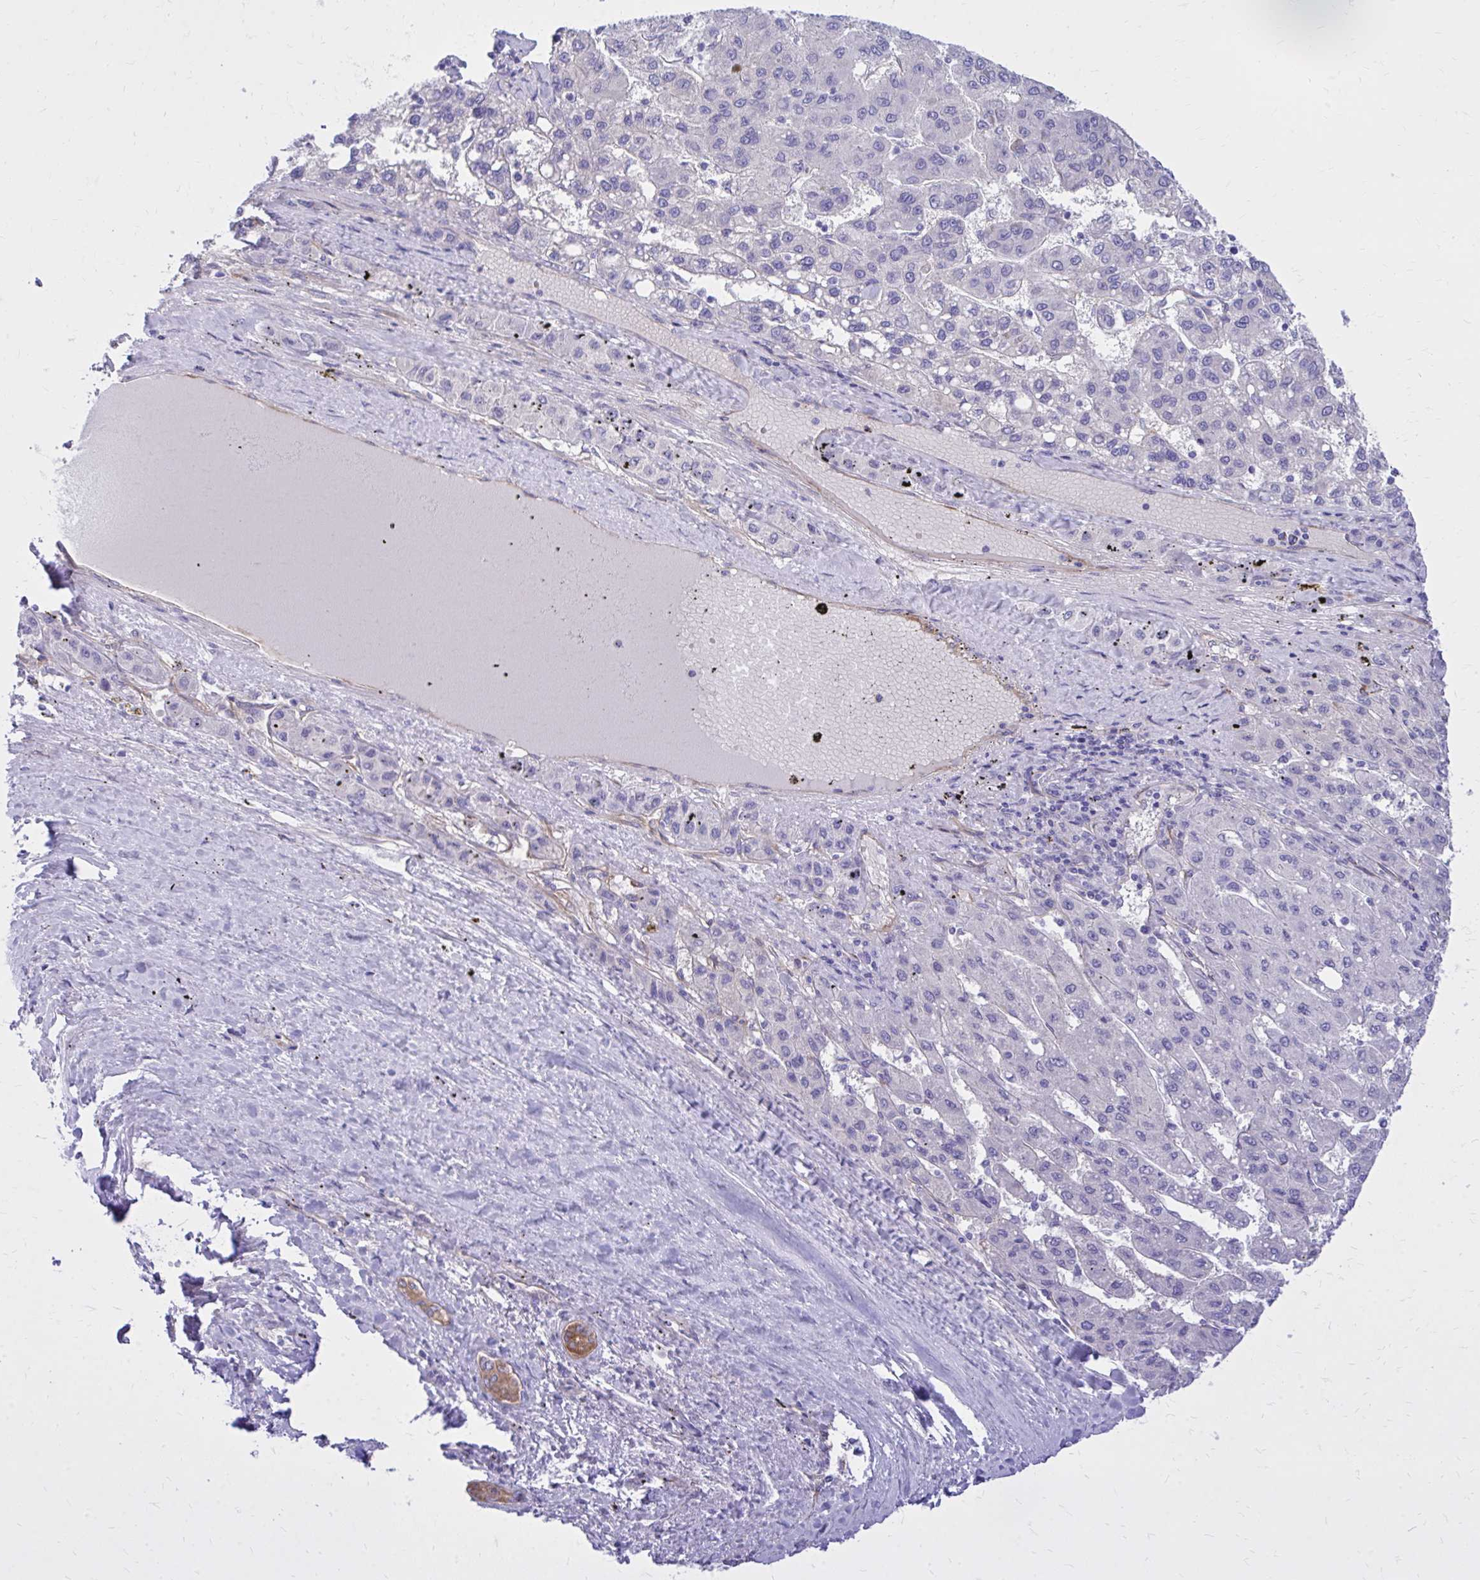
{"staining": {"intensity": "negative", "quantity": "none", "location": "none"}, "tissue": "liver cancer", "cell_type": "Tumor cells", "image_type": "cancer", "snomed": [{"axis": "morphology", "description": "Carcinoma, Hepatocellular, NOS"}, {"axis": "topography", "description": "Liver"}], "caption": "Human liver cancer (hepatocellular carcinoma) stained for a protein using IHC reveals no expression in tumor cells.", "gene": "EPB41L1", "patient": {"sex": "female", "age": 82}}